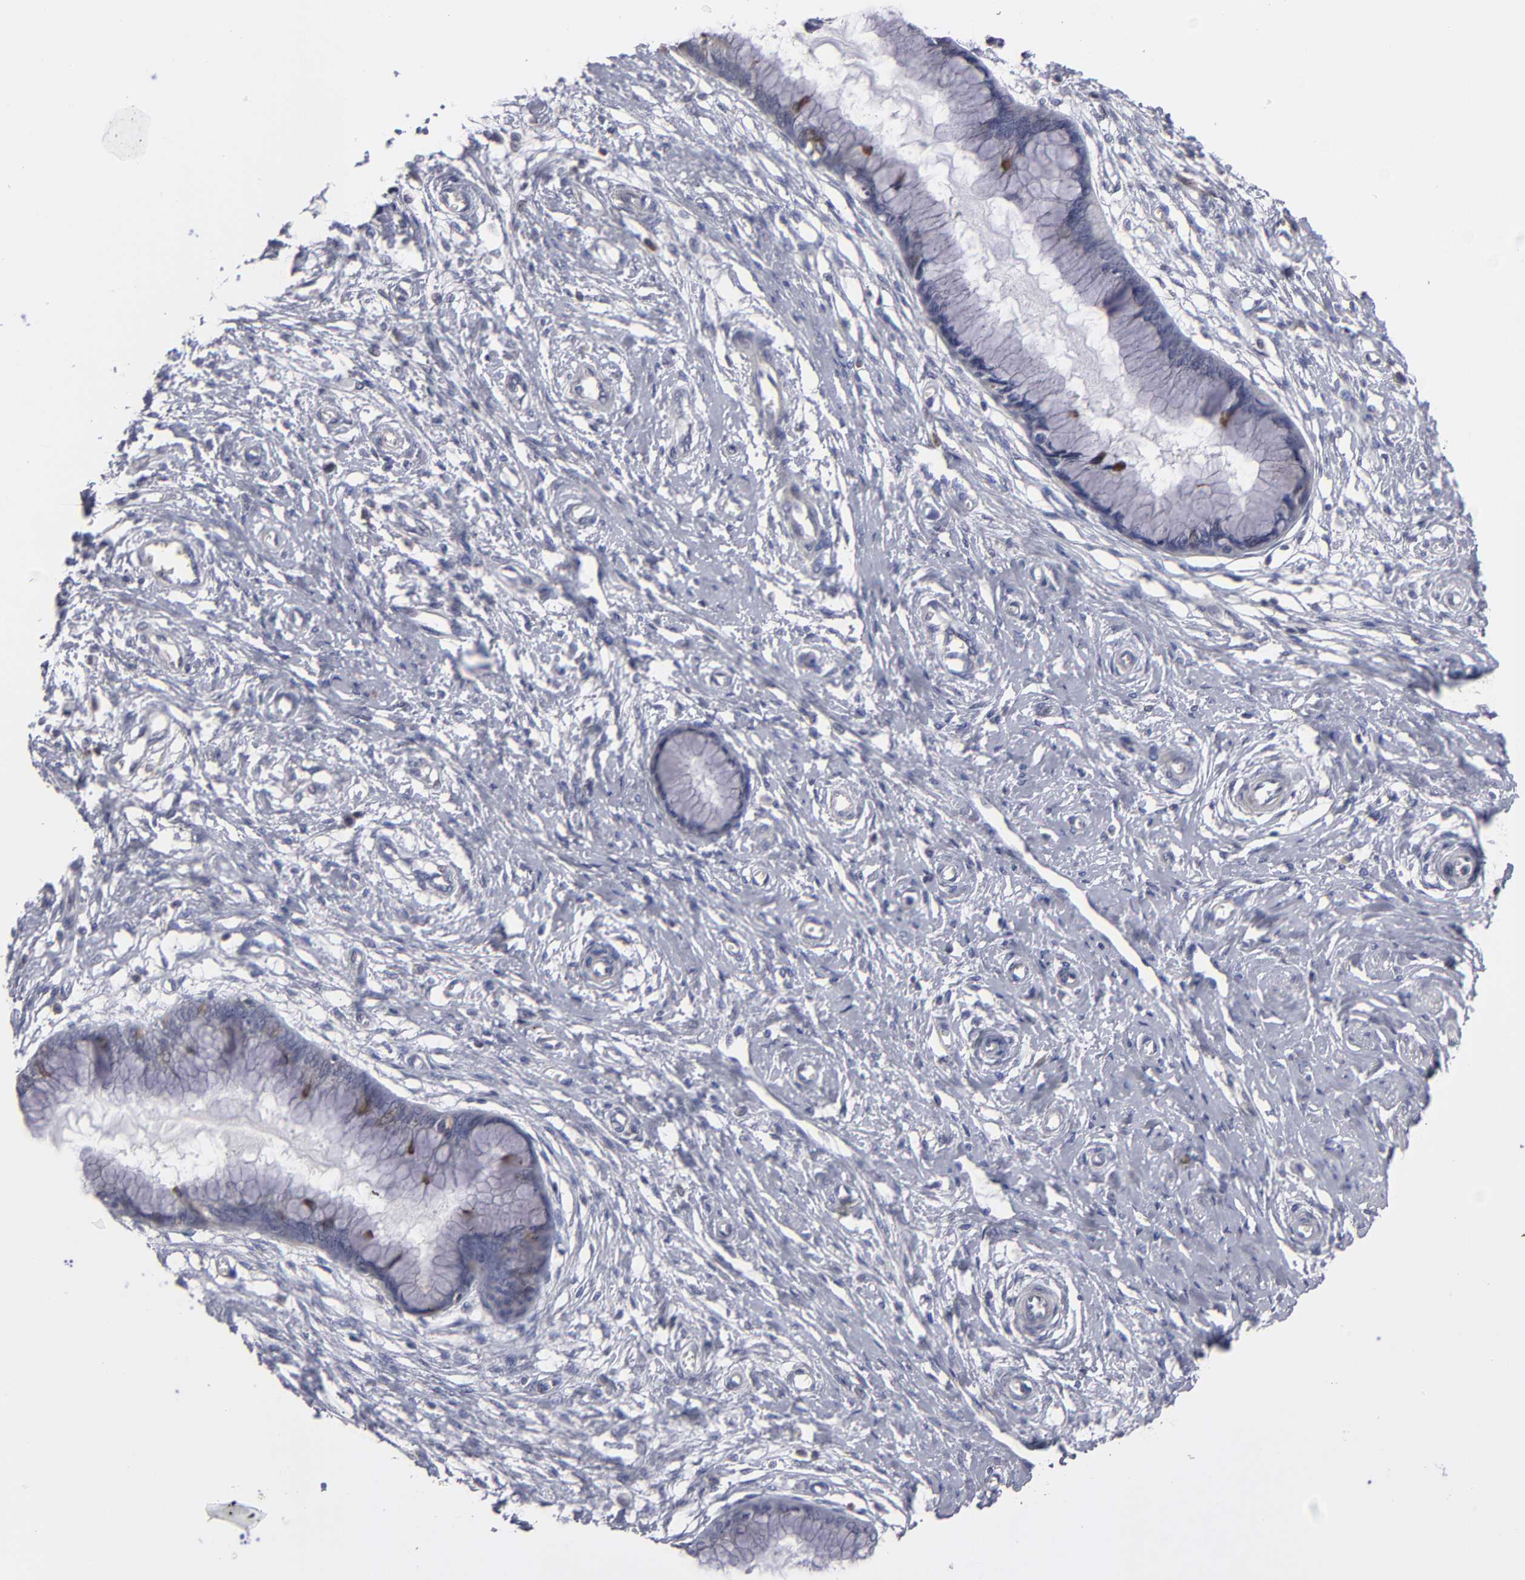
{"staining": {"intensity": "moderate", "quantity": "<25%", "location": "cytoplasmic/membranous"}, "tissue": "cervix", "cell_type": "Glandular cells", "image_type": "normal", "snomed": [{"axis": "morphology", "description": "Normal tissue, NOS"}, {"axis": "topography", "description": "Cervix"}], "caption": "IHC micrograph of benign cervix stained for a protein (brown), which demonstrates low levels of moderate cytoplasmic/membranous expression in about <25% of glandular cells.", "gene": "CEP97", "patient": {"sex": "female", "age": 55}}